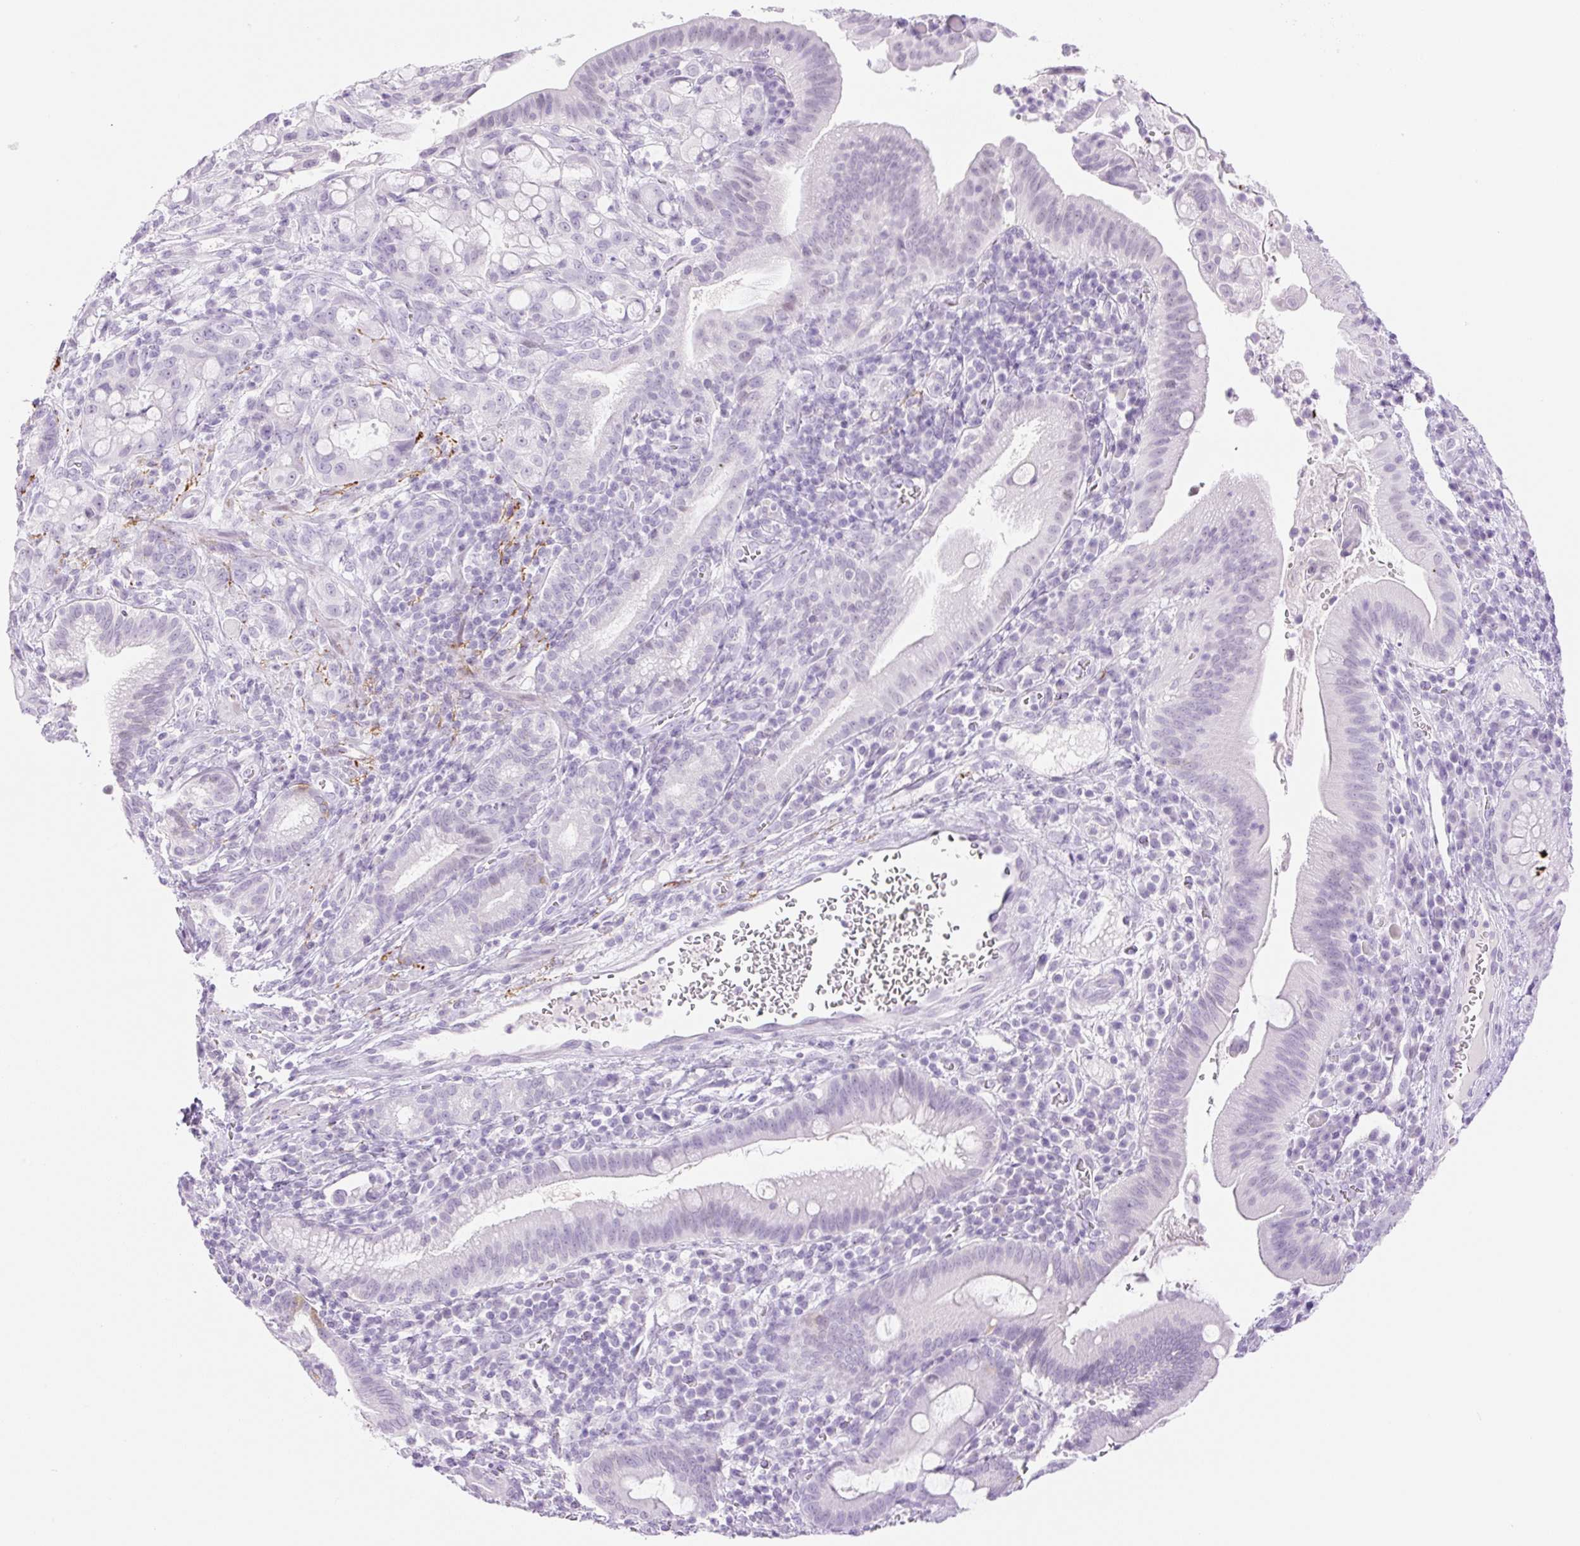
{"staining": {"intensity": "negative", "quantity": "none", "location": "none"}, "tissue": "pancreatic cancer", "cell_type": "Tumor cells", "image_type": "cancer", "snomed": [{"axis": "morphology", "description": "Adenocarcinoma, NOS"}, {"axis": "topography", "description": "Pancreas"}], "caption": "A histopathology image of human pancreatic adenocarcinoma is negative for staining in tumor cells. The staining was performed using DAB to visualize the protein expression in brown, while the nuclei were stained in blue with hematoxylin (Magnification: 20x).", "gene": "SP140L", "patient": {"sex": "male", "age": 68}}